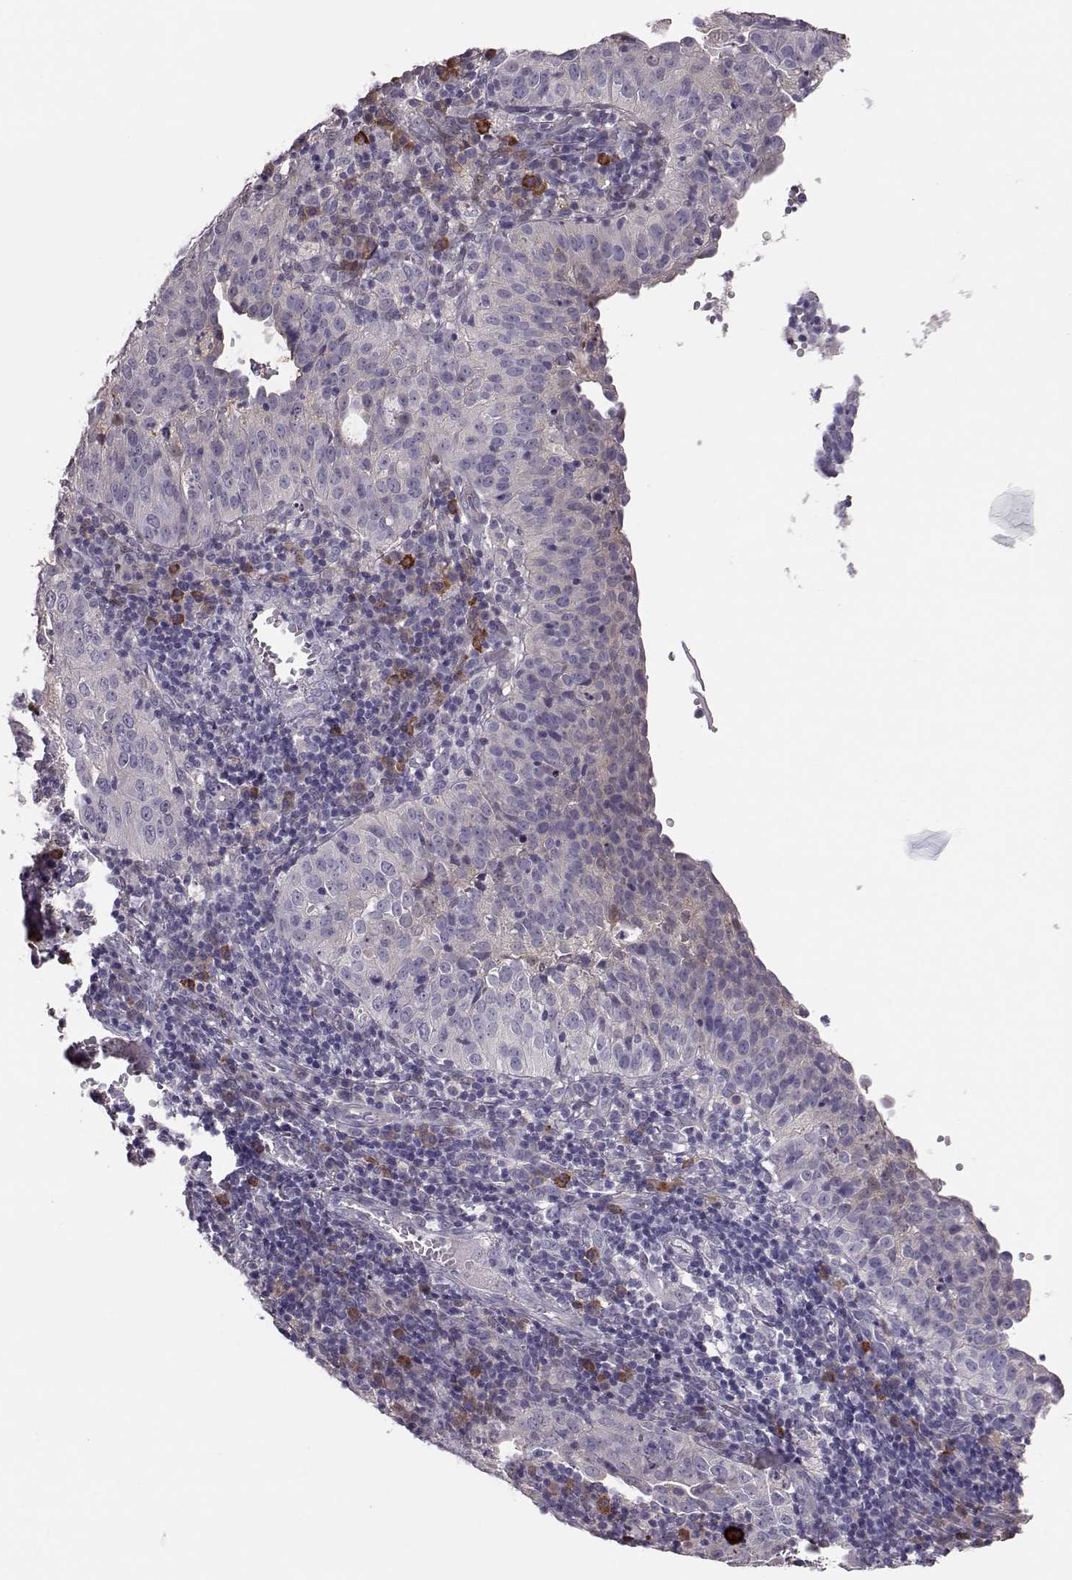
{"staining": {"intensity": "negative", "quantity": "none", "location": "none"}, "tissue": "cervical cancer", "cell_type": "Tumor cells", "image_type": "cancer", "snomed": [{"axis": "morphology", "description": "Squamous cell carcinoma, NOS"}, {"axis": "topography", "description": "Cervix"}], "caption": "DAB (3,3'-diaminobenzidine) immunohistochemical staining of cervical squamous cell carcinoma reveals no significant staining in tumor cells.", "gene": "ADGRG5", "patient": {"sex": "female", "age": 39}}